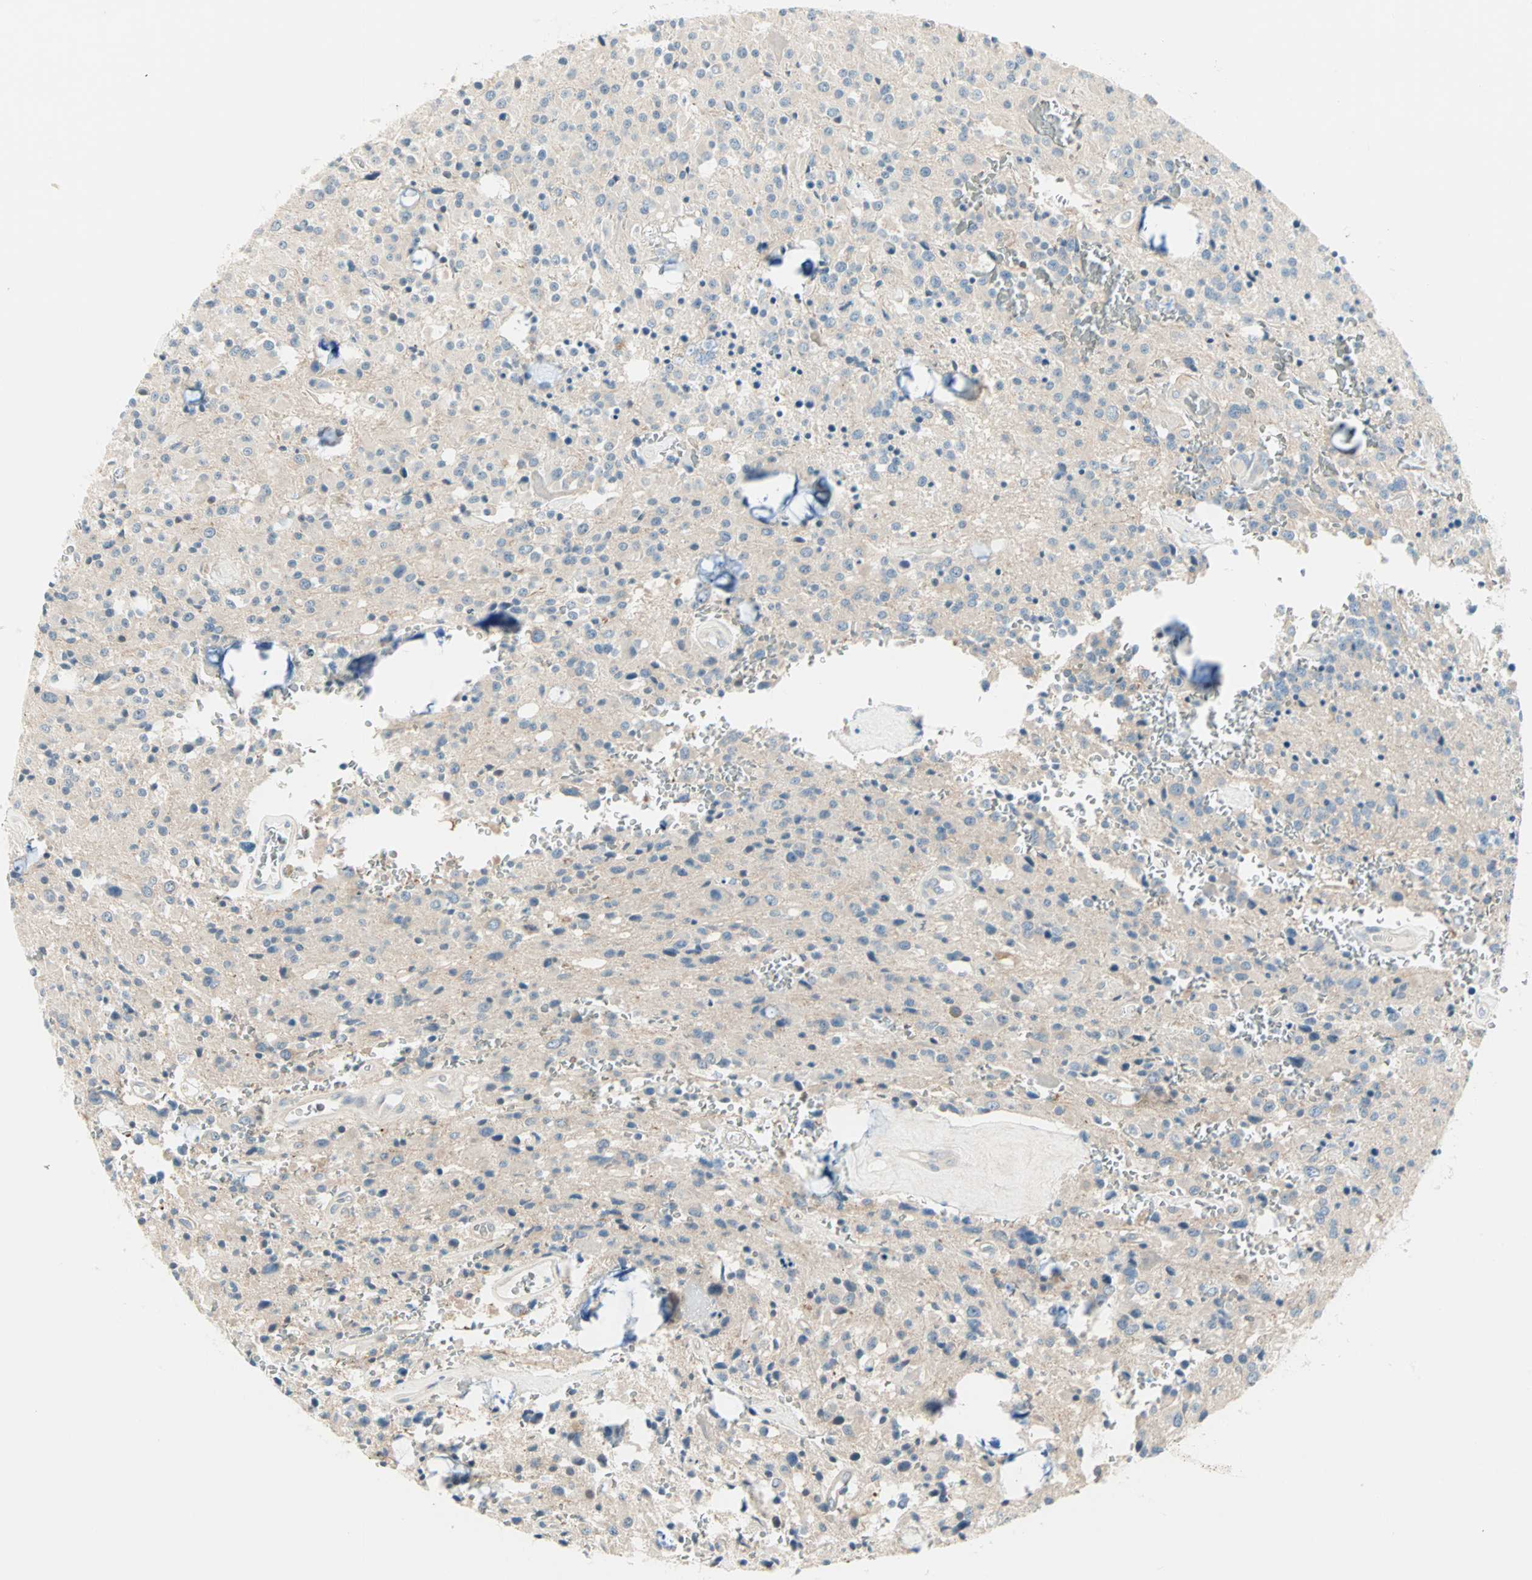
{"staining": {"intensity": "negative", "quantity": "none", "location": "none"}, "tissue": "glioma", "cell_type": "Tumor cells", "image_type": "cancer", "snomed": [{"axis": "morphology", "description": "Glioma, malignant, Low grade"}, {"axis": "topography", "description": "Brain"}], "caption": "The immunohistochemistry (IHC) image has no significant staining in tumor cells of glioma tissue.", "gene": "SULT1C2", "patient": {"sex": "male", "age": 58}}